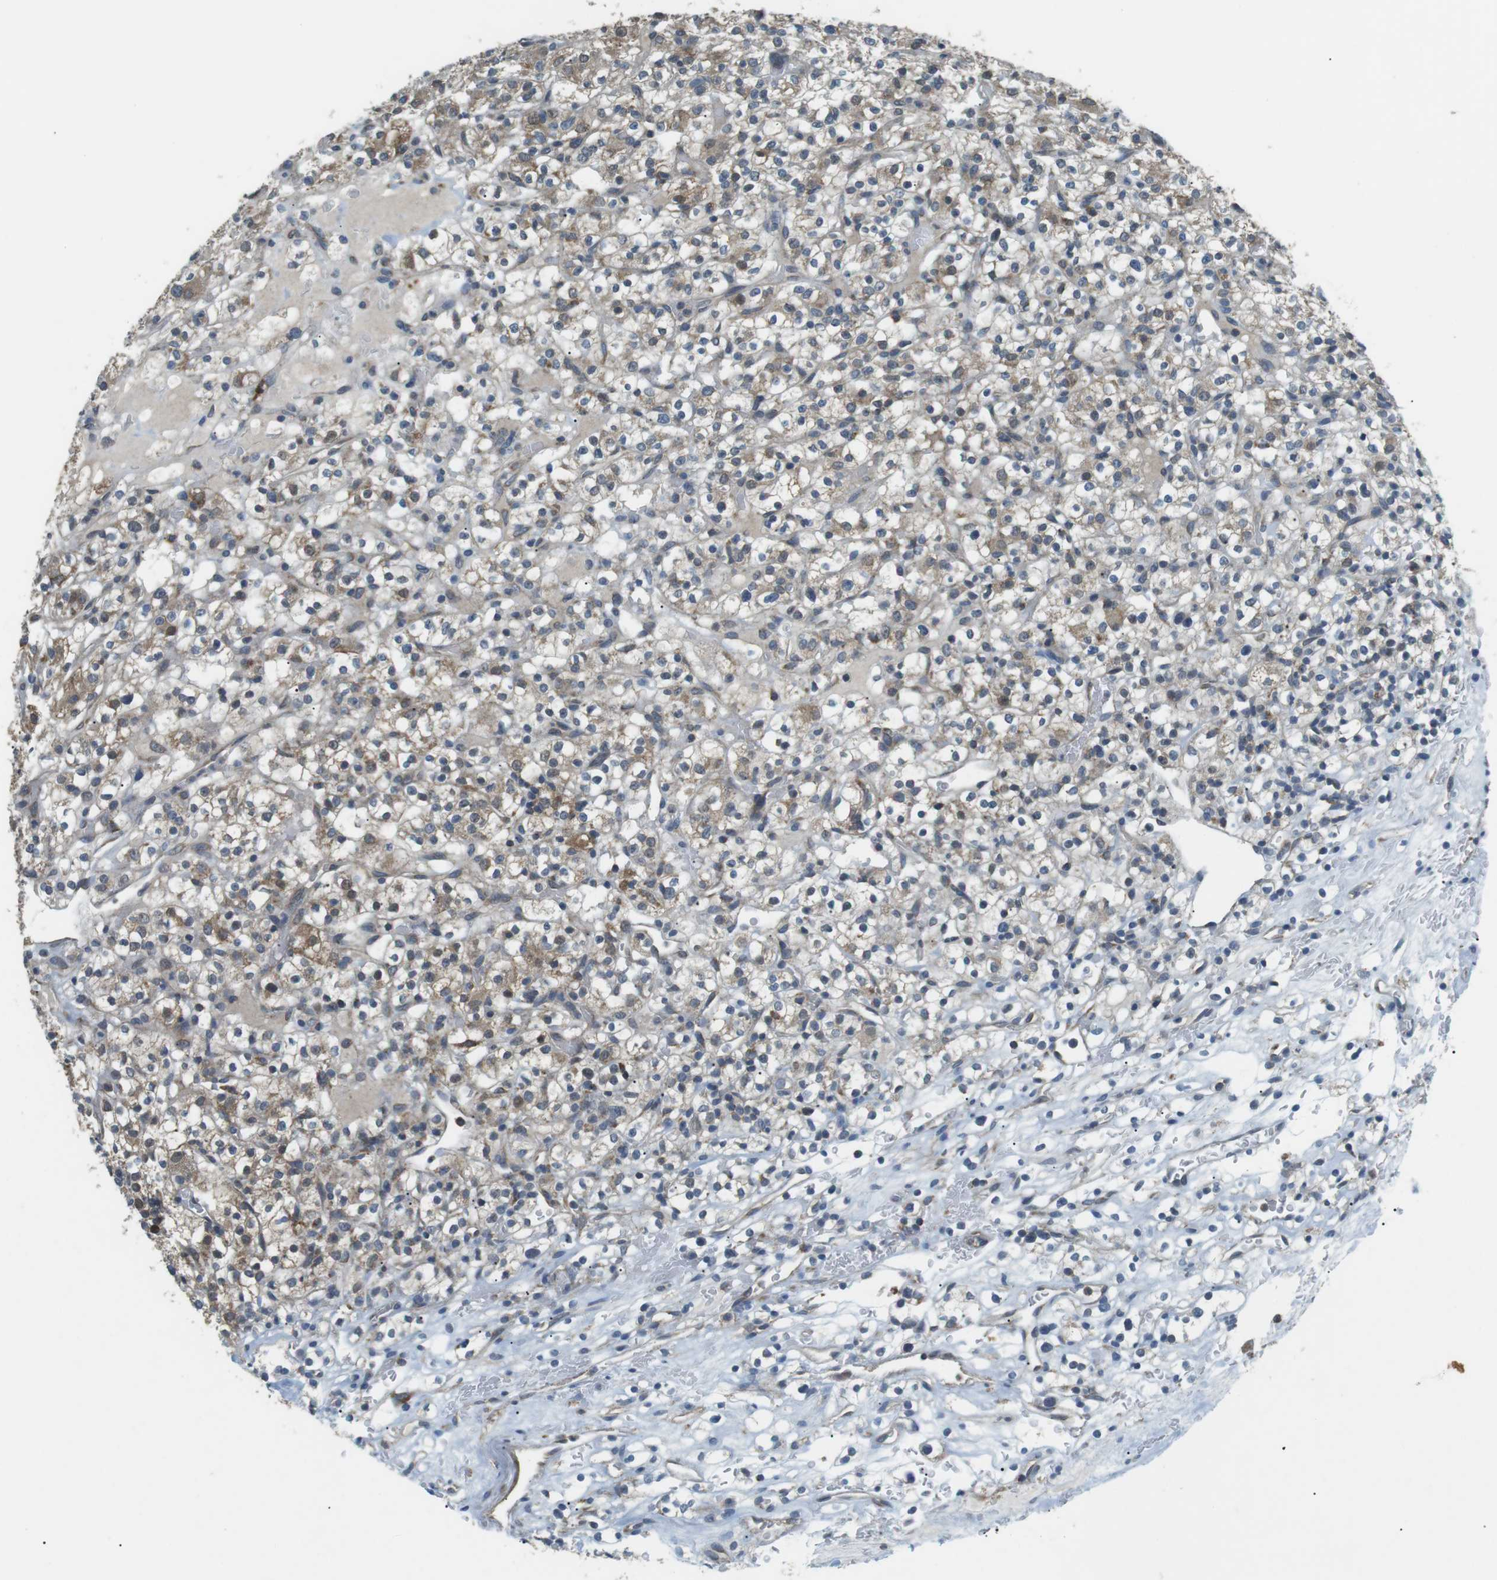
{"staining": {"intensity": "moderate", "quantity": "25%-75%", "location": "cytoplasmic/membranous"}, "tissue": "renal cancer", "cell_type": "Tumor cells", "image_type": "cancer", "snomed": [{"axis": "morphology", "description": "Normal tissue, NOS"}, {"axis": "morphology", "description": "Adenocarcinoma, NOS"}, {"axis": "topography", "description": "Kidney"}], "caption": "Moderate cytoplasmic/membranous expression for a protein is present in approximately 25%-75% of tumor cells of renal adenocarcinoma using immunohistochemistry.", "gene": "BACE1", "patient": {"sex": "female", "age": 72}}